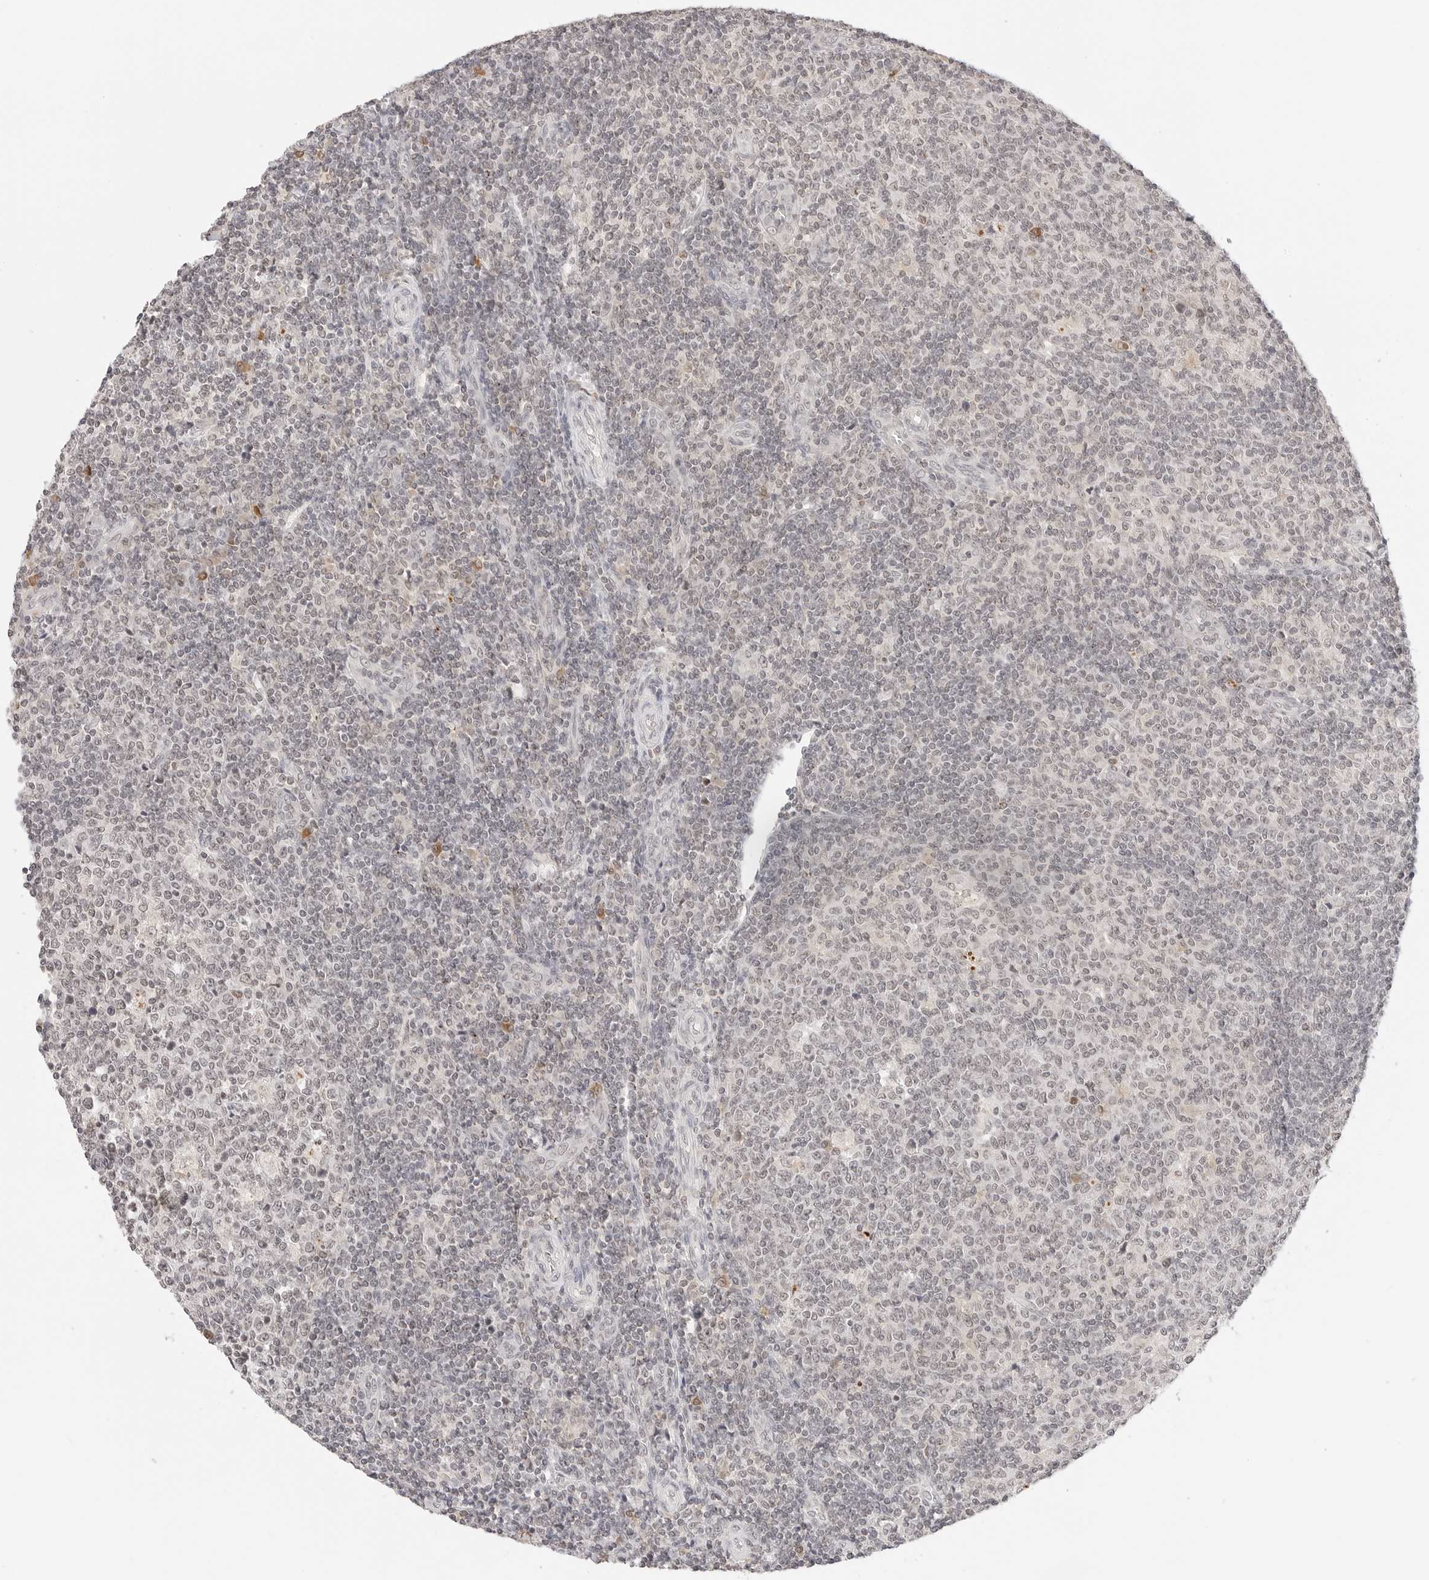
{"staining": {"intensity": "weak", "quantity": ">75%", "location": "nuclear"}, "tissue": "tonsil", "cell_type": "Germinal center cells", "image_type": "normal", "snomed": [{"axis": "morphology", "description": "Normal tissue, NOS"}, {"axis": "topography", "description": "Tonsil"}], "caption": "Unremarkable tonsil displays weak nuclear positivity in about >75% of germinal center cells, visualized by immunohistochemistry.", "gene": "SEPTIN4", "patient": {"sex": "female", "age": 19}}